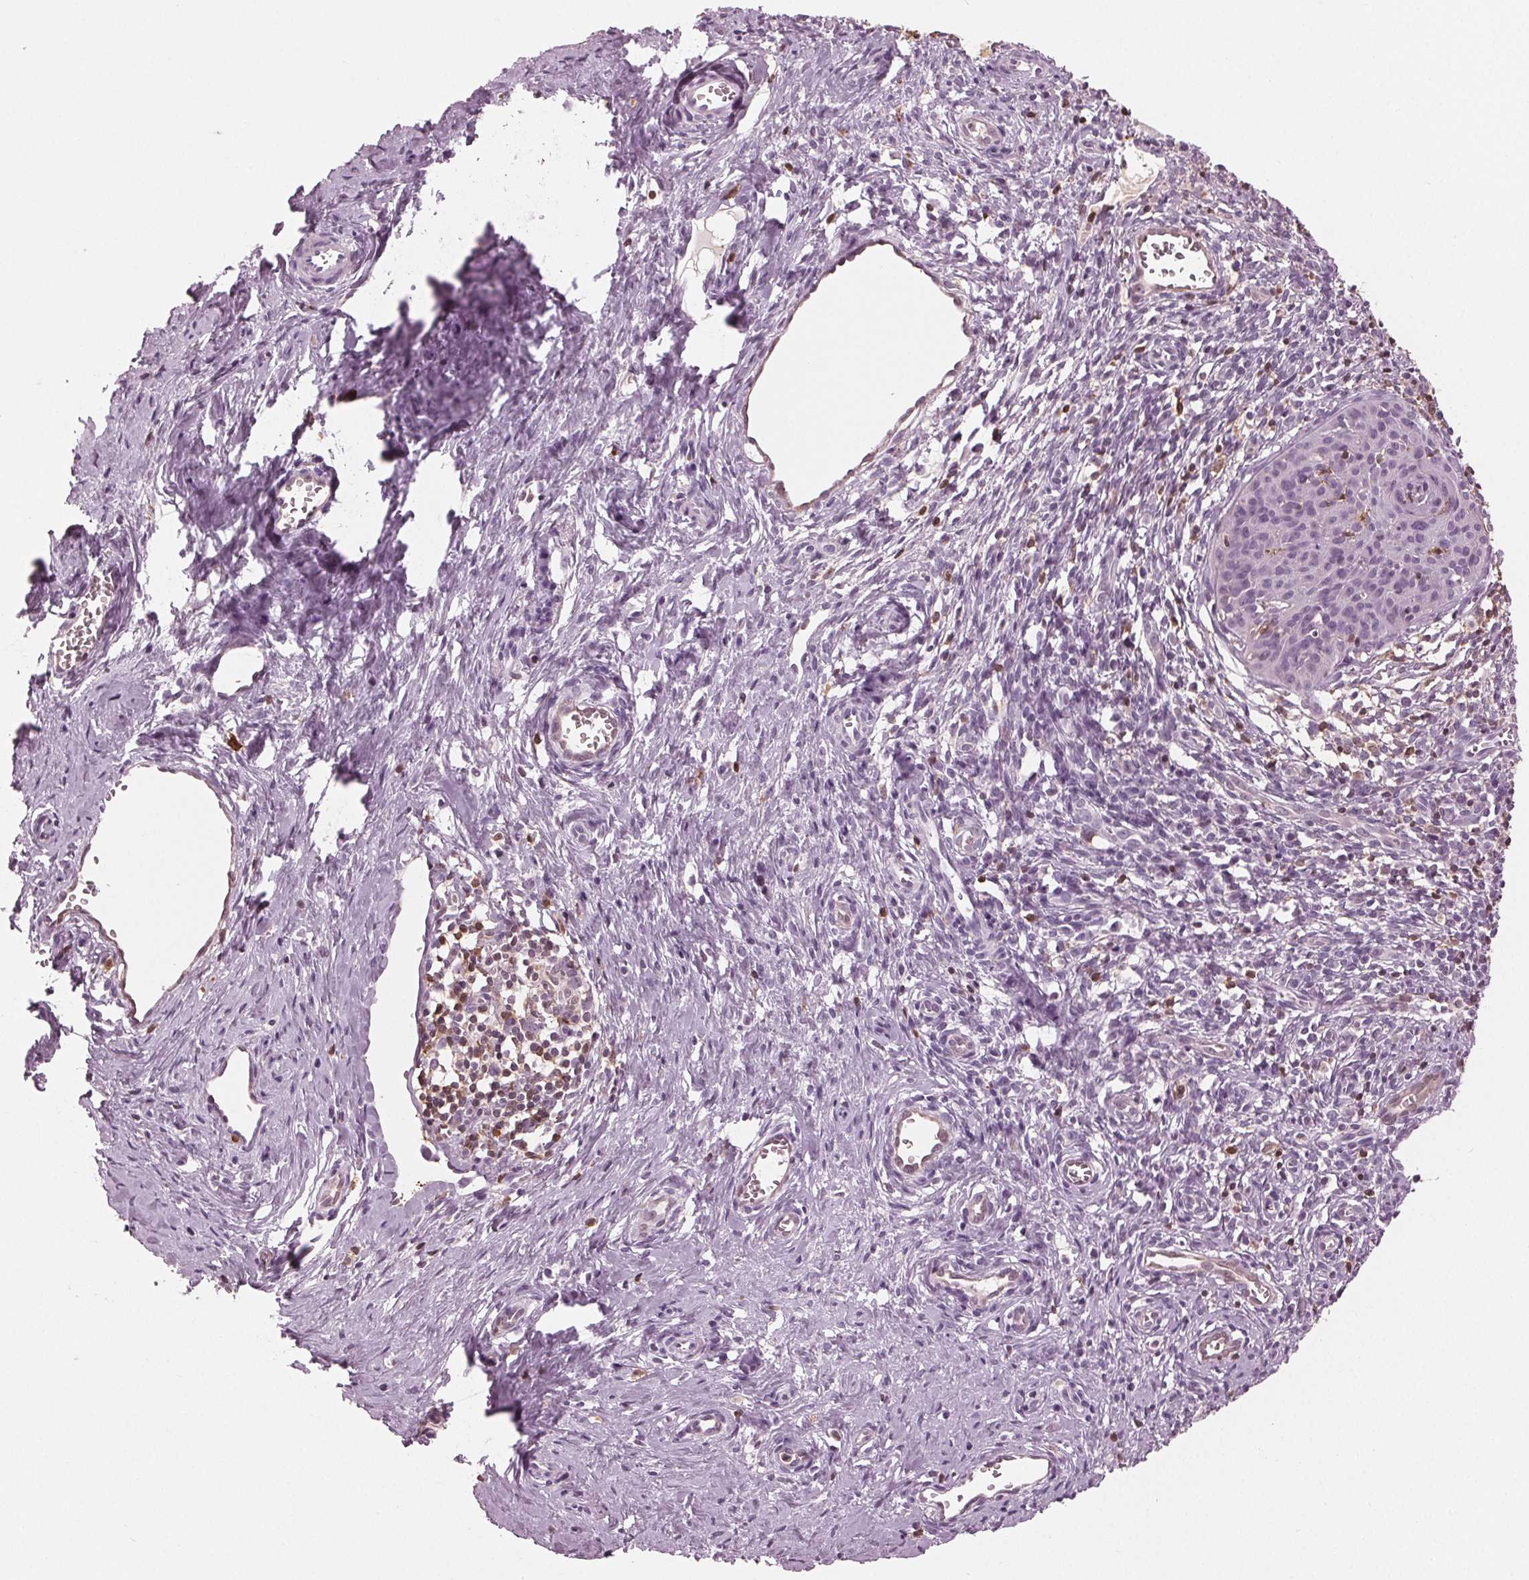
{"staining": {"intensity": "negative", "quantity": "none", "location": "none"}, "tissue": "cervical cancer", "cell_type": "Tumor cells", "image_type": "cancer", "snomed": [{"axis": "morphology", "description": "Squamous cell carcinoma, NOS"}, {"axis": "topography", "description": "Cervix"}], "caption": "The image demonstrates no significant positivity in tumor cells of cervical squamous cell carcinoma.", "gene": "BTLA", "patient": {"sex": "female", "age": 52}}